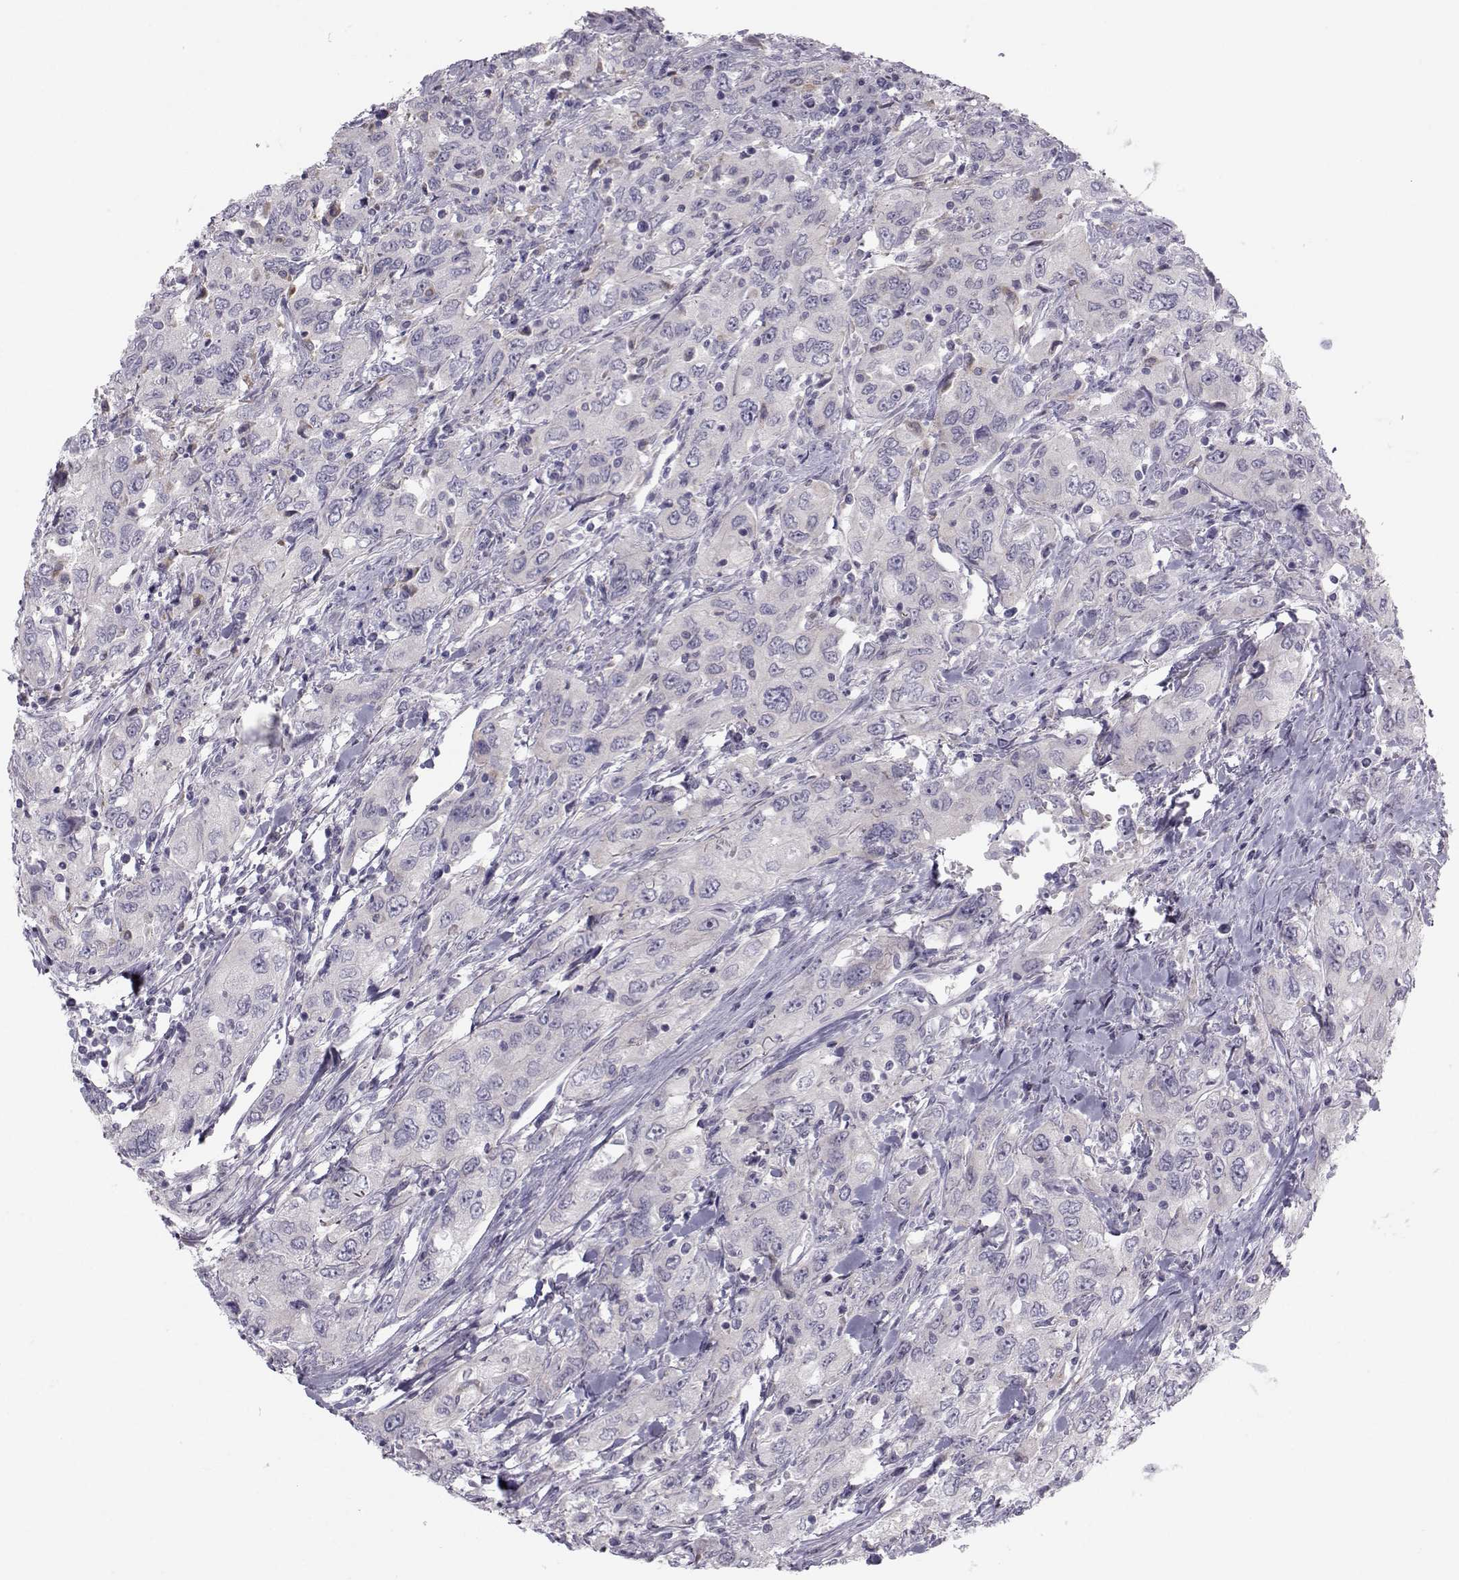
{"staining": {"intensity": "negative", "quantity": "none", "location": "none"}, "tissue": "urothelial cancer", "cell_type": "Tumor cells", "image_type": "cancer", "snomed": [{"axis": "morphology", "description": "Urothelial carcinoma, High grade"}, {"axis": "topography", "description": "Urinary bladder"}], "caption": "Immunohistochemical staining of urothelial cancer reveals no significant staining in tumor cells.", "gene": "GARIN3", "patient": {"sex": "male", "age": 76}}